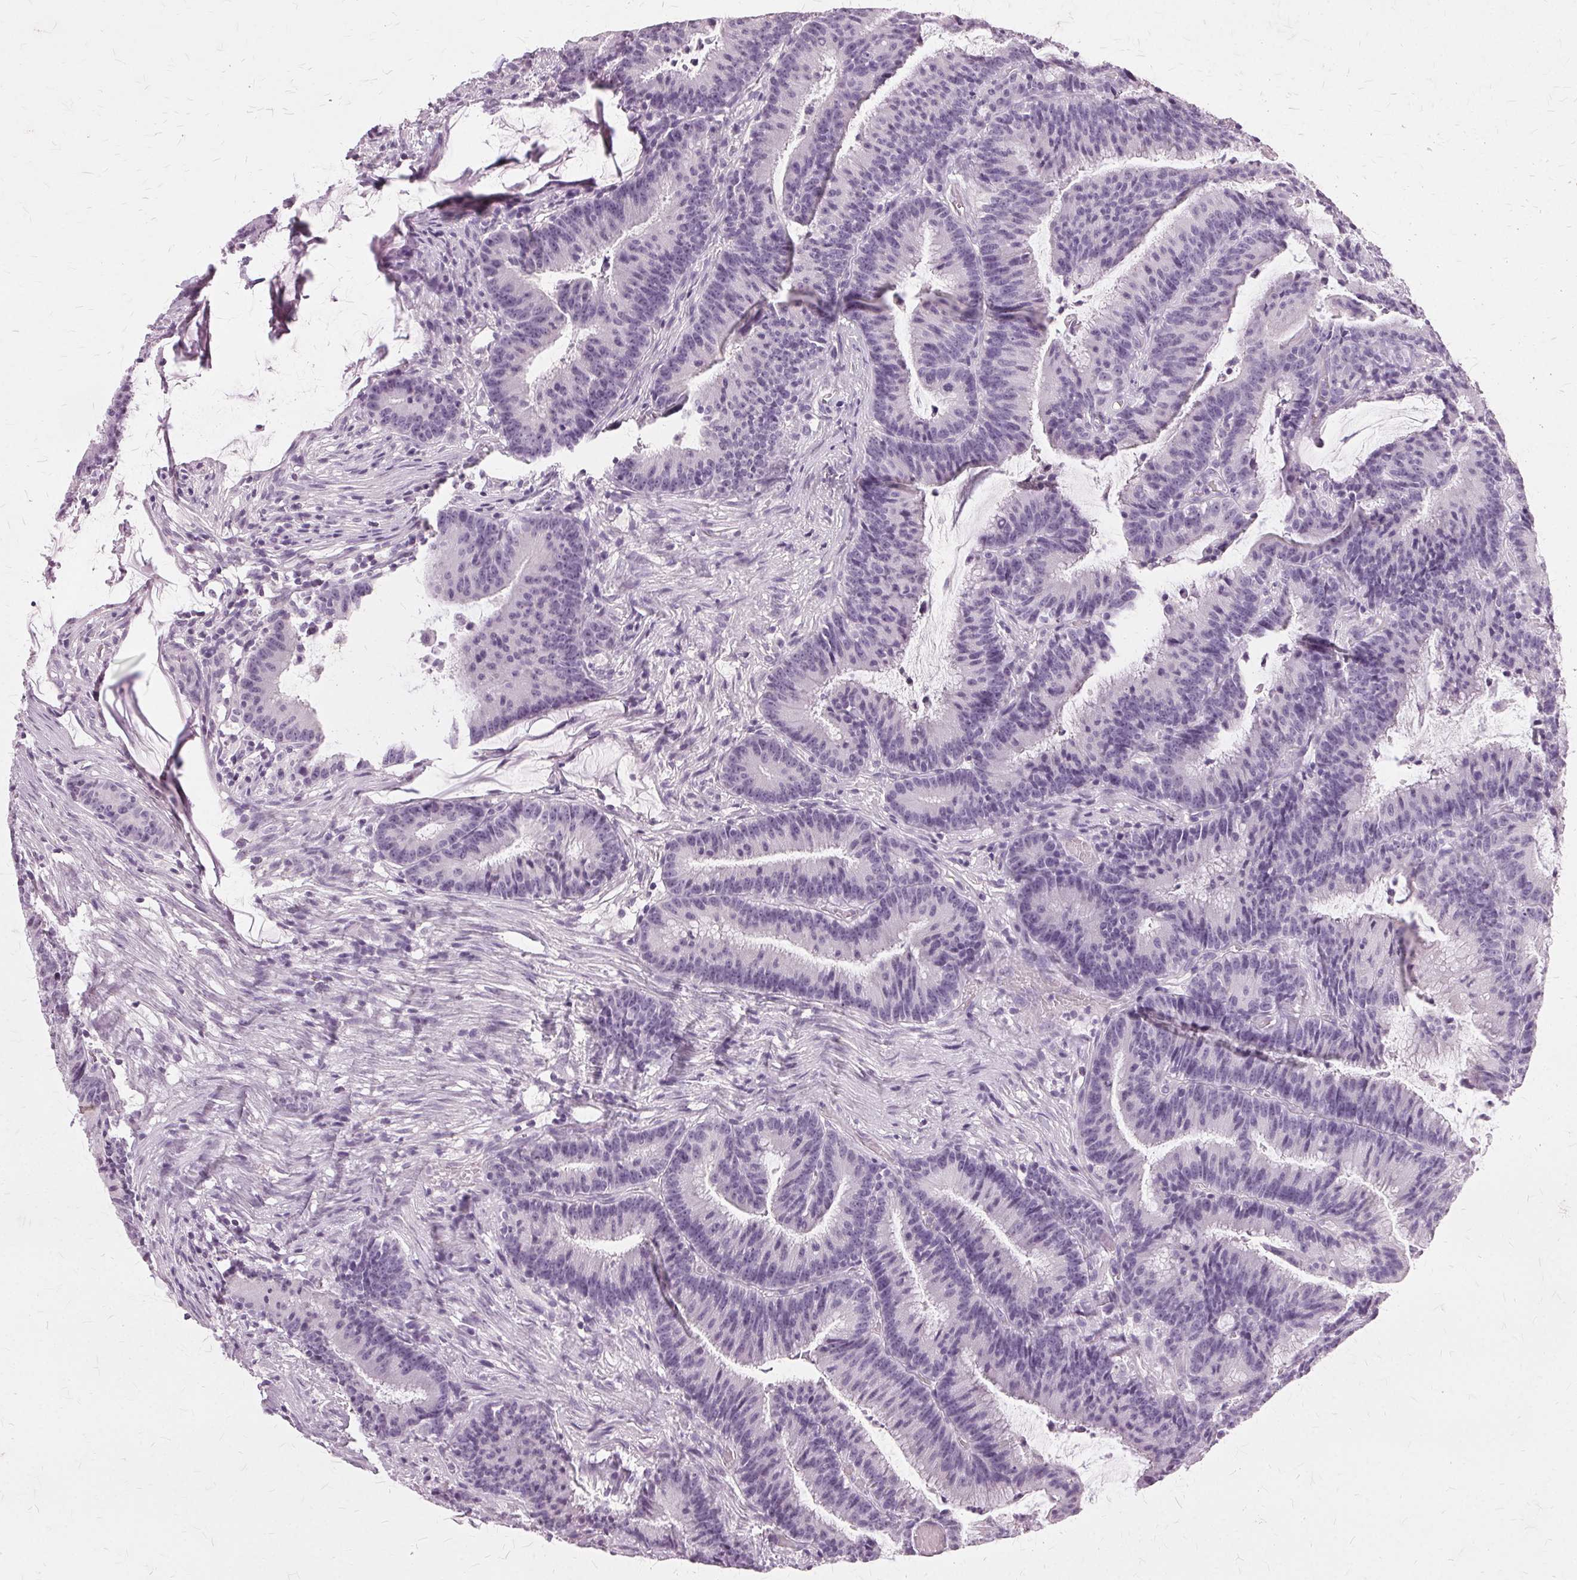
{"staining": {"intensity": "negative", "quantity": "none", "location": "none"}, "tissue": "colorectal cancer", "cell_type": "Tumor cells", "image_type": "cancer", "snomed": [{"axis": "morphology", "description": "Adenocarcinoma, NOS"}, {"axis": "topography", "description": "Colon"}], "caption": "This is a histopathology image of immunohistochemistry staining of colorectal adenocarcinoma, which shows no positivity in tumor cells.", "gene": "SLC45A3", "patient": {"sex": "female", "age": 78}}